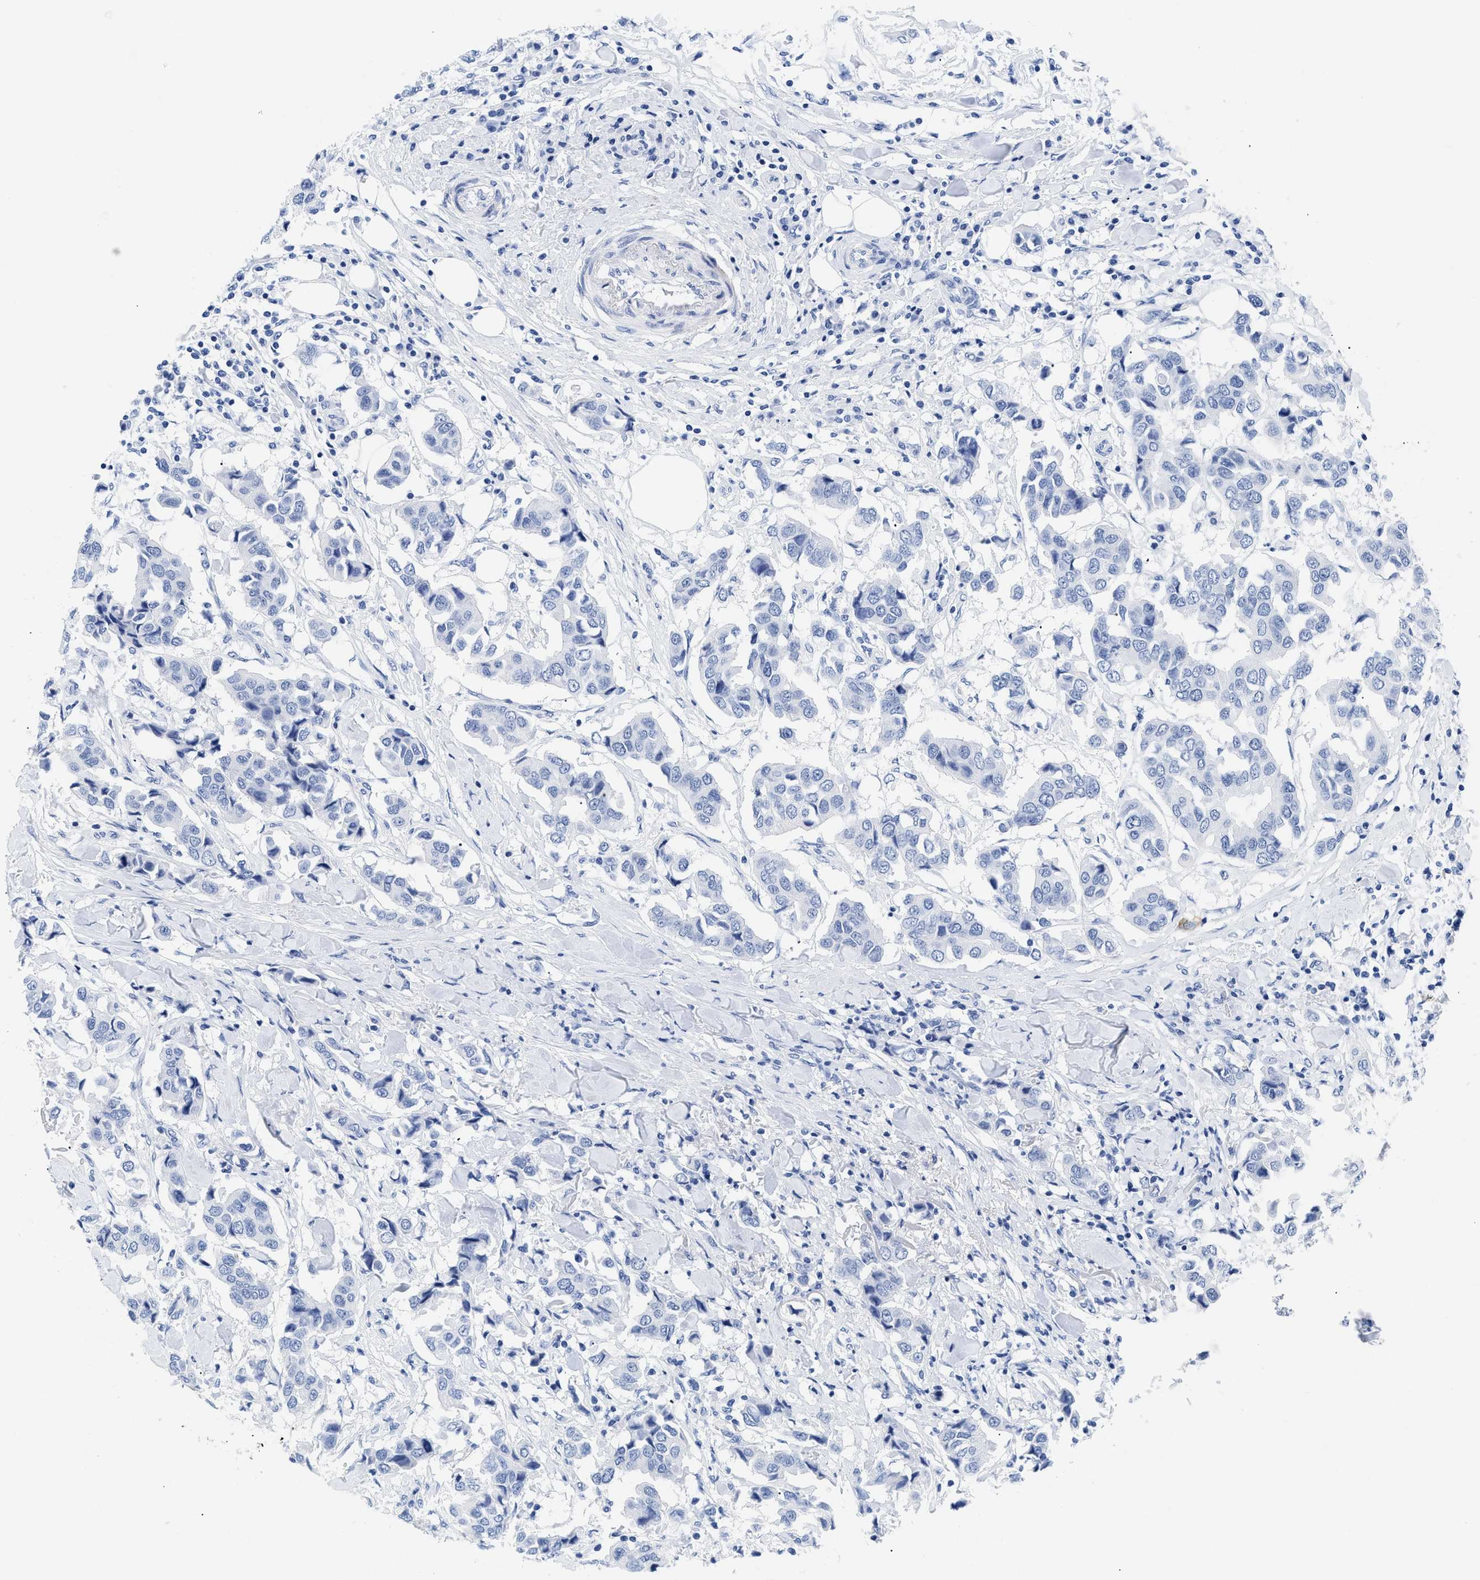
{"staining": {"intensity": "negative", "quantity": "none", "location": "none"}, "tissue": "breast cancer", "cell_type": "Tumor cells", "image_type": "cancer", "snomed": [{"axis": "morphology", "description": "Duct carcinoma"}, {"axis": "topography", "description": "Breast"}], "caption": "Immunohistochemical staining of human breast cancer exhibits no significant positivity in tumor cells. (Immunohistochemistry, brightfield microscopy, high magnification).", "gene": "DUSP26", "patient": {"sex": "female", "age": 80}}